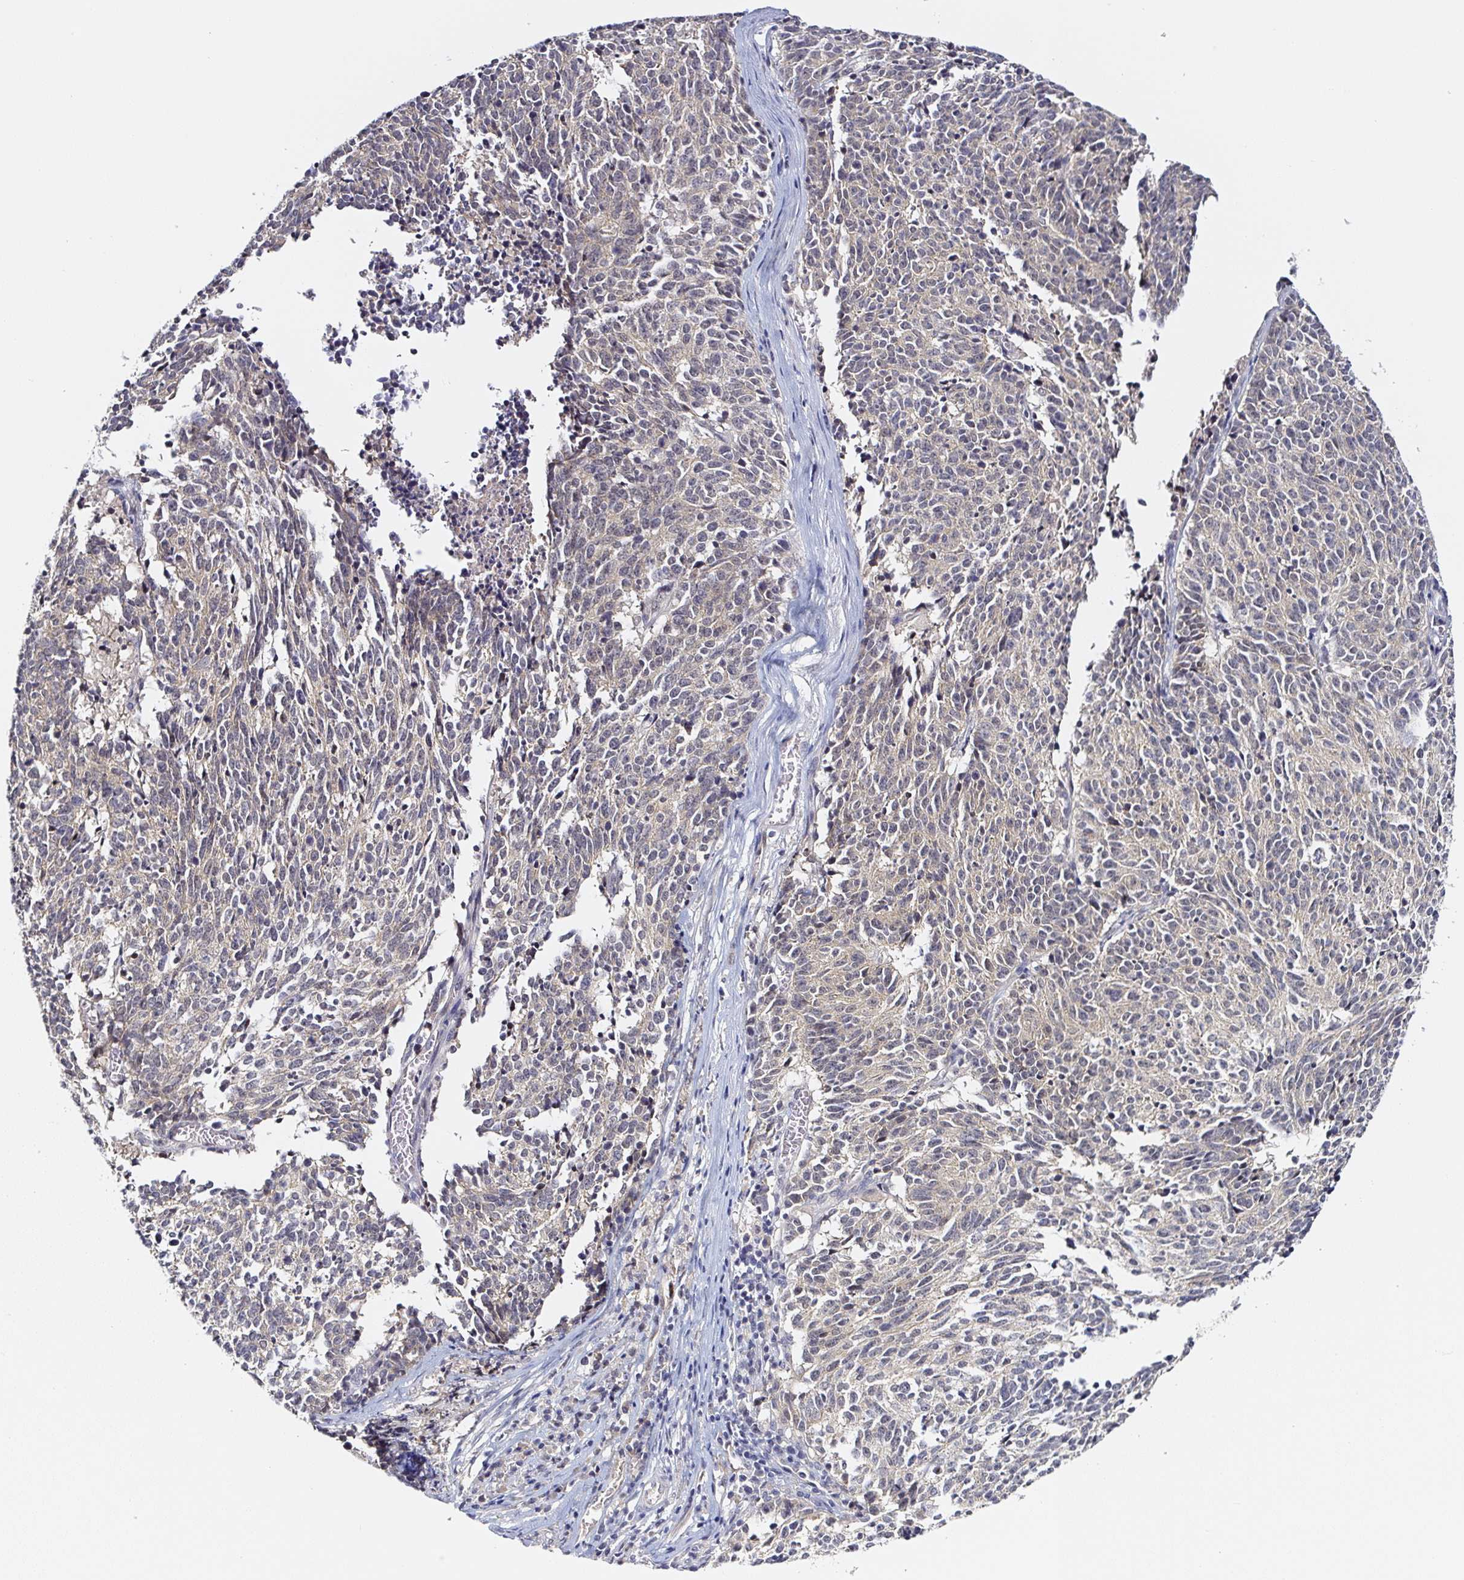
{"staining": {"intensity": "weak", "quantity": "25%-75%", "location": "cytoplasmic/membranous"}, "tissue": "cervical cancer", "cell_type": "Tumor cells", "image_type": "cancer", "snomed": [{"axis": "morphology", "description": "Squamous cell carcinoma, NOS"}, {"axis": "topography", "description": "Cervix"}], "caption": "Protein expression analysis of cervical cancer (squamous cell carcinoma) displays weak cytoplasmic/membranous expression in about 25%-75% of tumor cells.", "gene": "PRKAA2", "patient": {"sex": "female", "age": 29}}